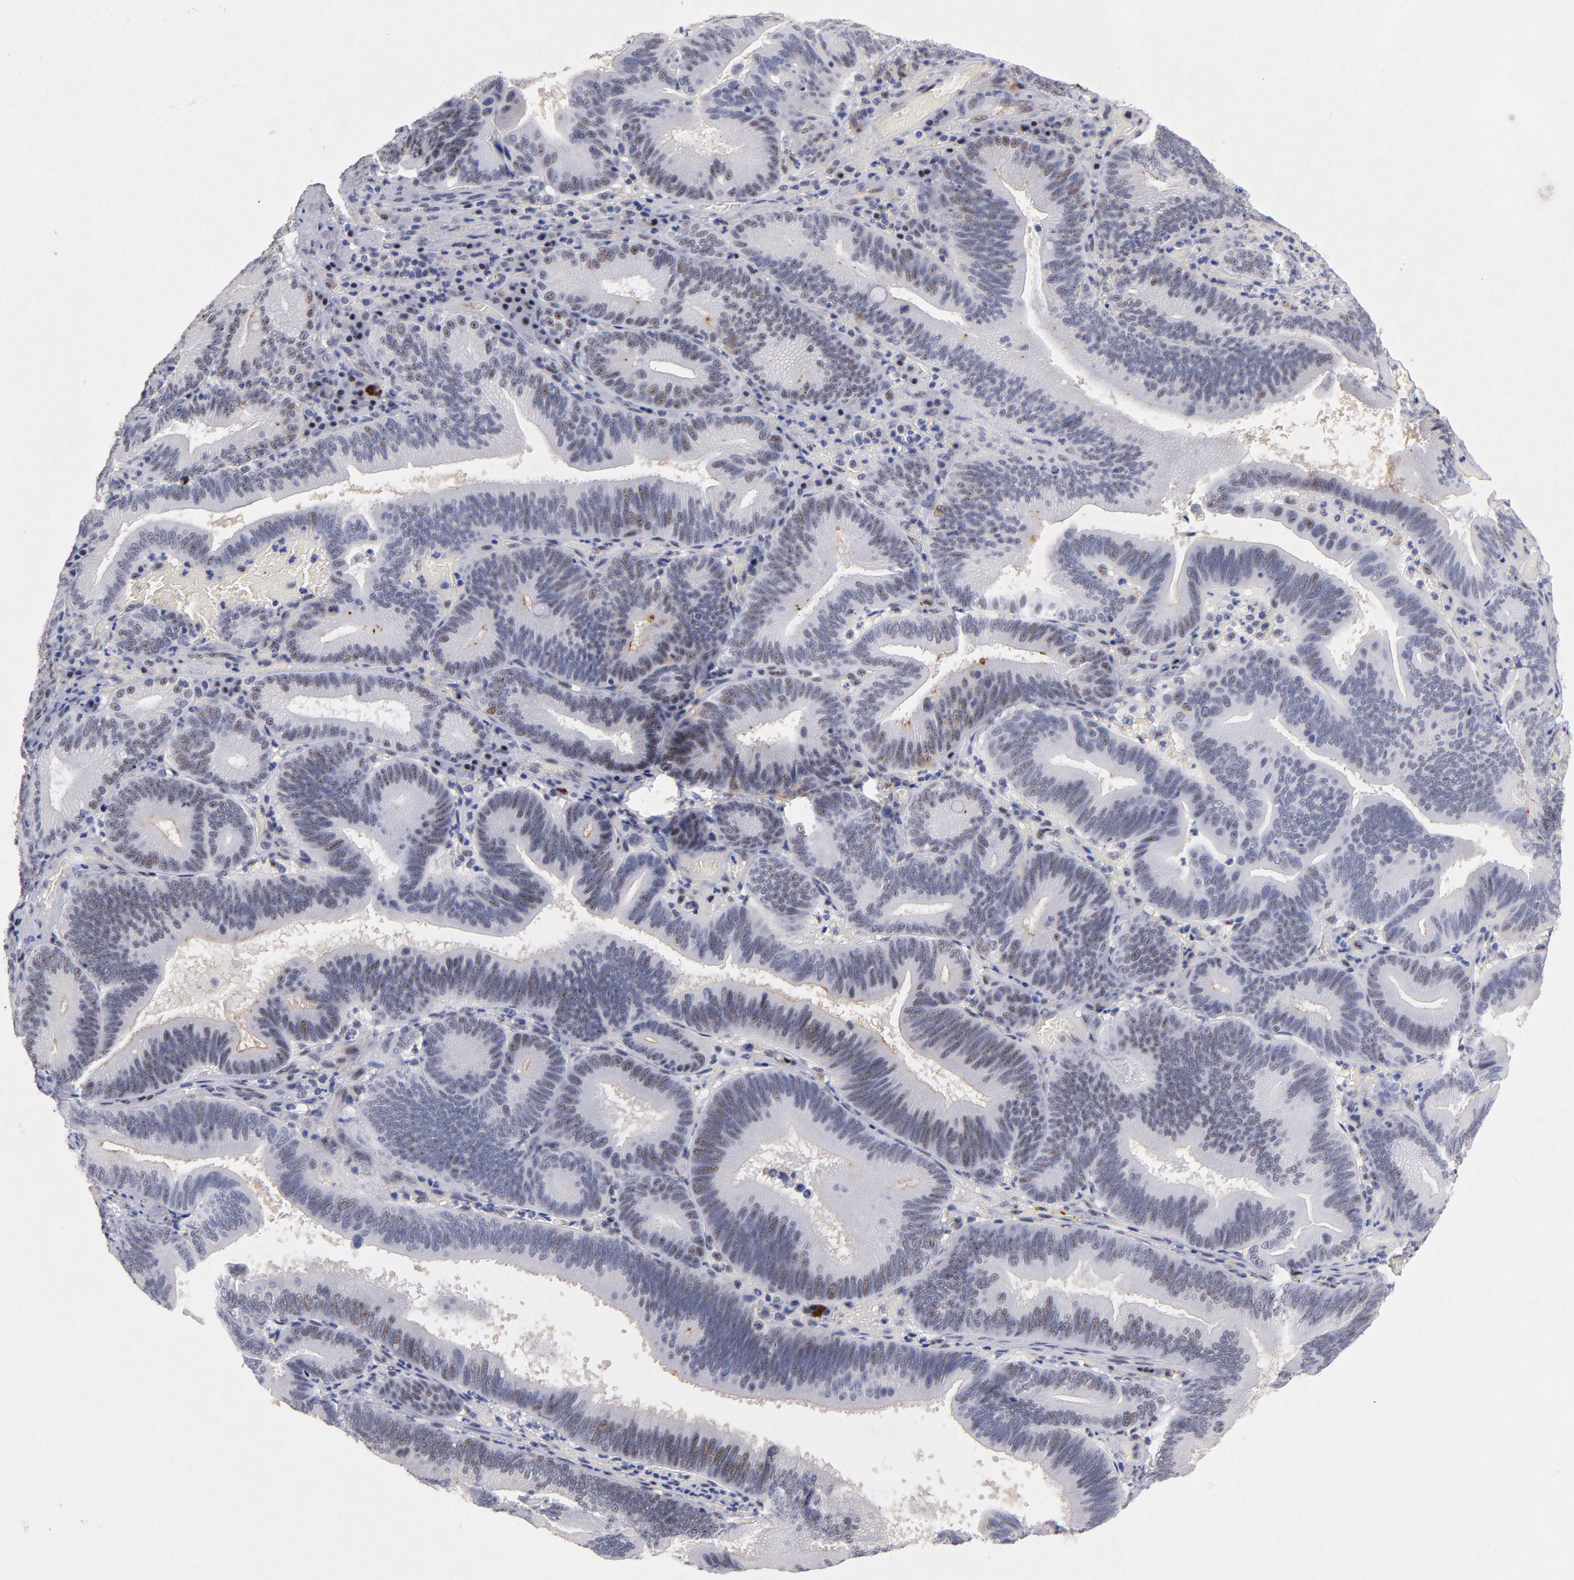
{"staining": {"intensity": "weak", "quantity": "25%-75%", "location": "nuclear"}, "tissue": "pancreatic cancer", "cell_type": "Tumor cells", "image_type": "cancer", "snomed": [{"axis": "morphology", "description": "Adenocarcinoma, NOS"}, {"axis": "topography", "description": "Pancreas"}], "caption": "Tumor cells demonstrate low levels of weak nuclear staining in approximately 25%-75% of cells in human pancreatic cancer (adenocarcinoma).", "gene": "RAF1", "patient": {"sex": "male", "age": 82}}